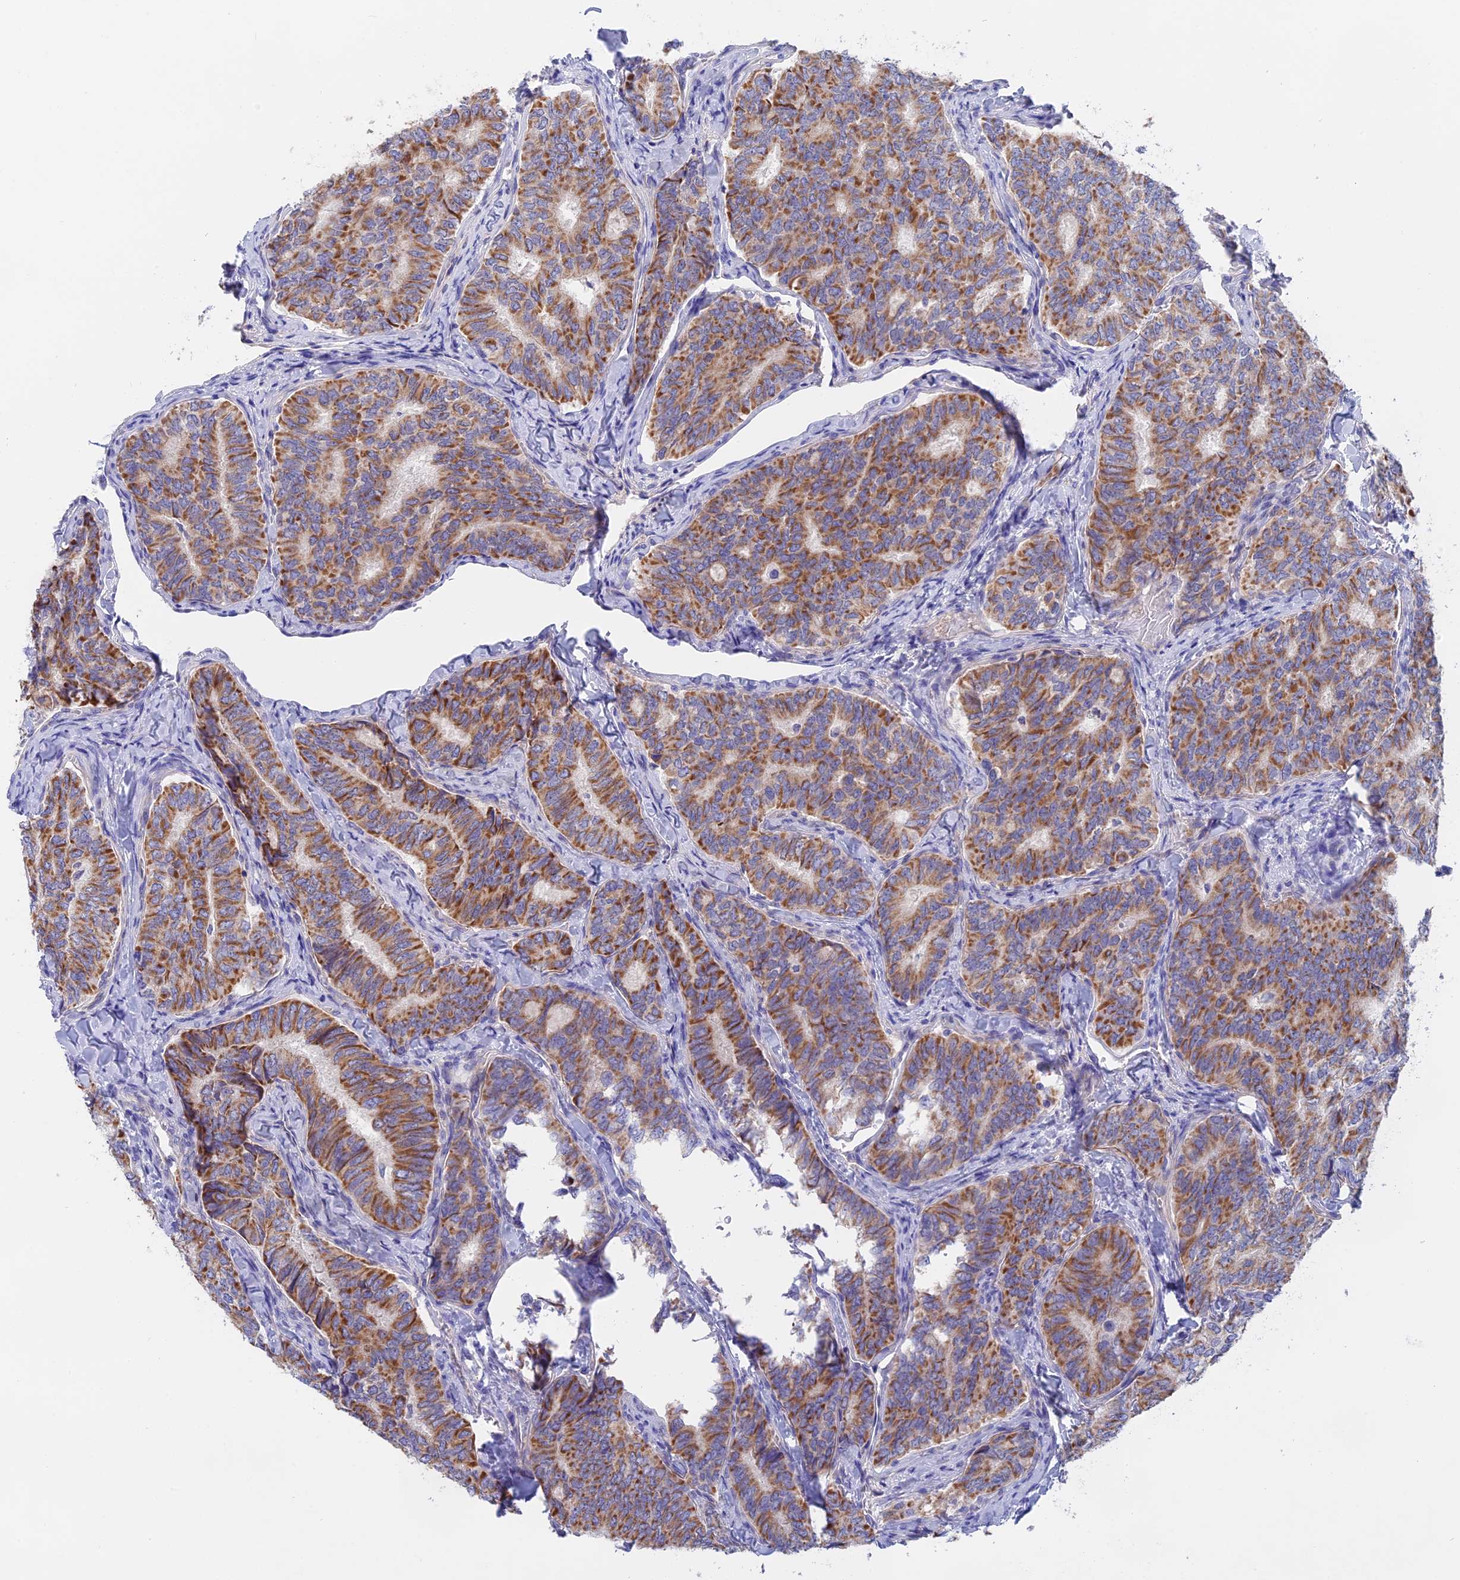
{"staining": {"intensity": "moderate", "quantity": ">75%", "location": "cytoplasmic/membranous"}, "tissue": "thyroid cancer", "cell_type": "Tumor cells", "image_type": "cancer", "snomed": [{"axis": "morphology", "description": "Papillary adenocarcinoma, NOS"}, {"axis": "topography", "description": "Thyroid gland"}], "caption": "Immunohistochemistry of thyroid papillary adenocarcinoma demonstrates medium levels of moderate cytoplasmic/membranous expression in approximately >75% of tumor cells.", "gene": "GLB1L", "patient": {"sex": "female", "age": 35}}